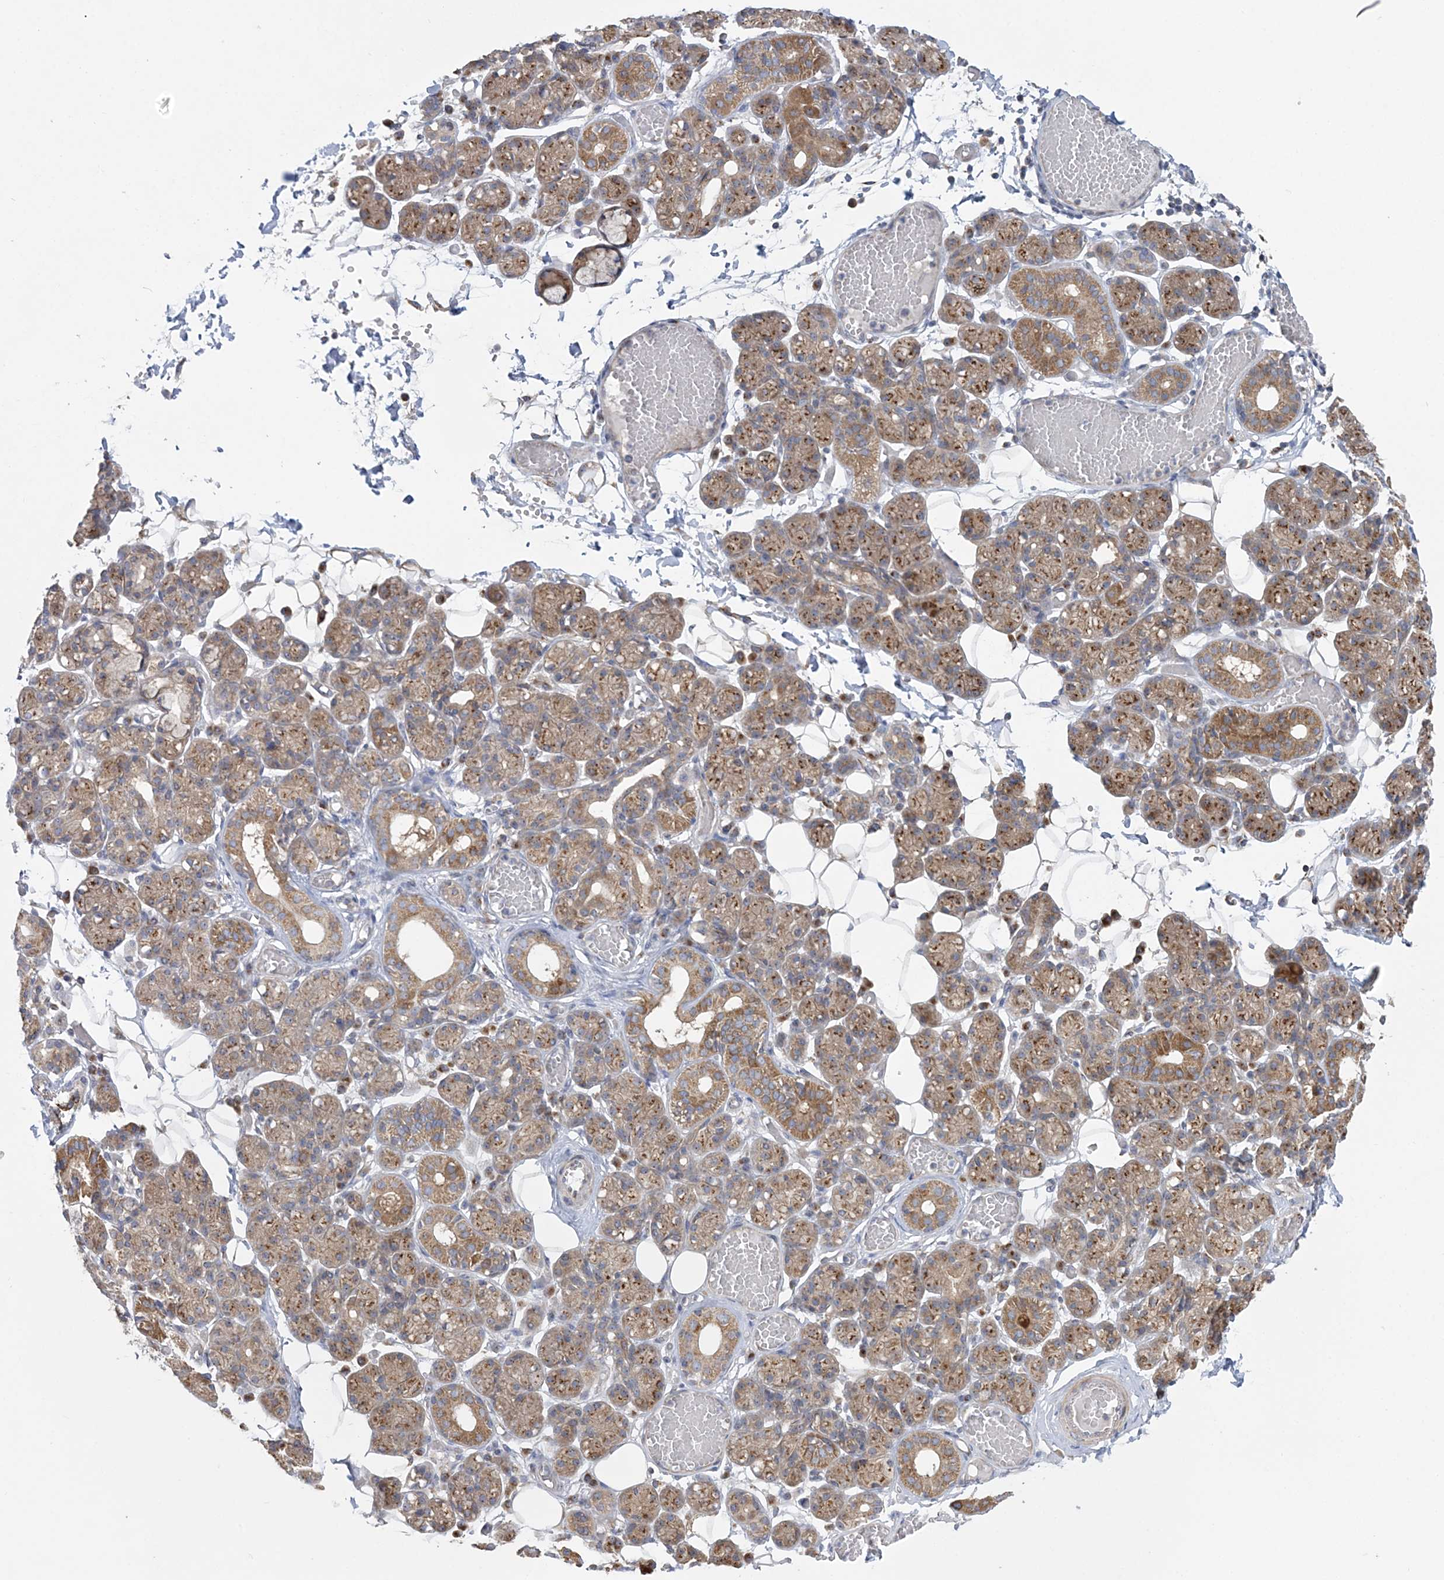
{"staining": {"intensity": "moderate", "quantity": "25%-75%", "location": "cytoplasmic/membranous"}, "tissue": "salivary gland", "cell_type": "Glandular cells", "image_type": "normal", "snomed": [{"axis": "morphology", "description": "Normal tissue, NOS"}, {"axis": "topography", "description": "Salivary gland"}], "caption": "Unremarkable salivary gland shows moderate cytoplasmic/membranous staining in about 25%-75% of glandular cells.", "gene": "MMADHC", "patient": {"sex": "male", "age": 63}}